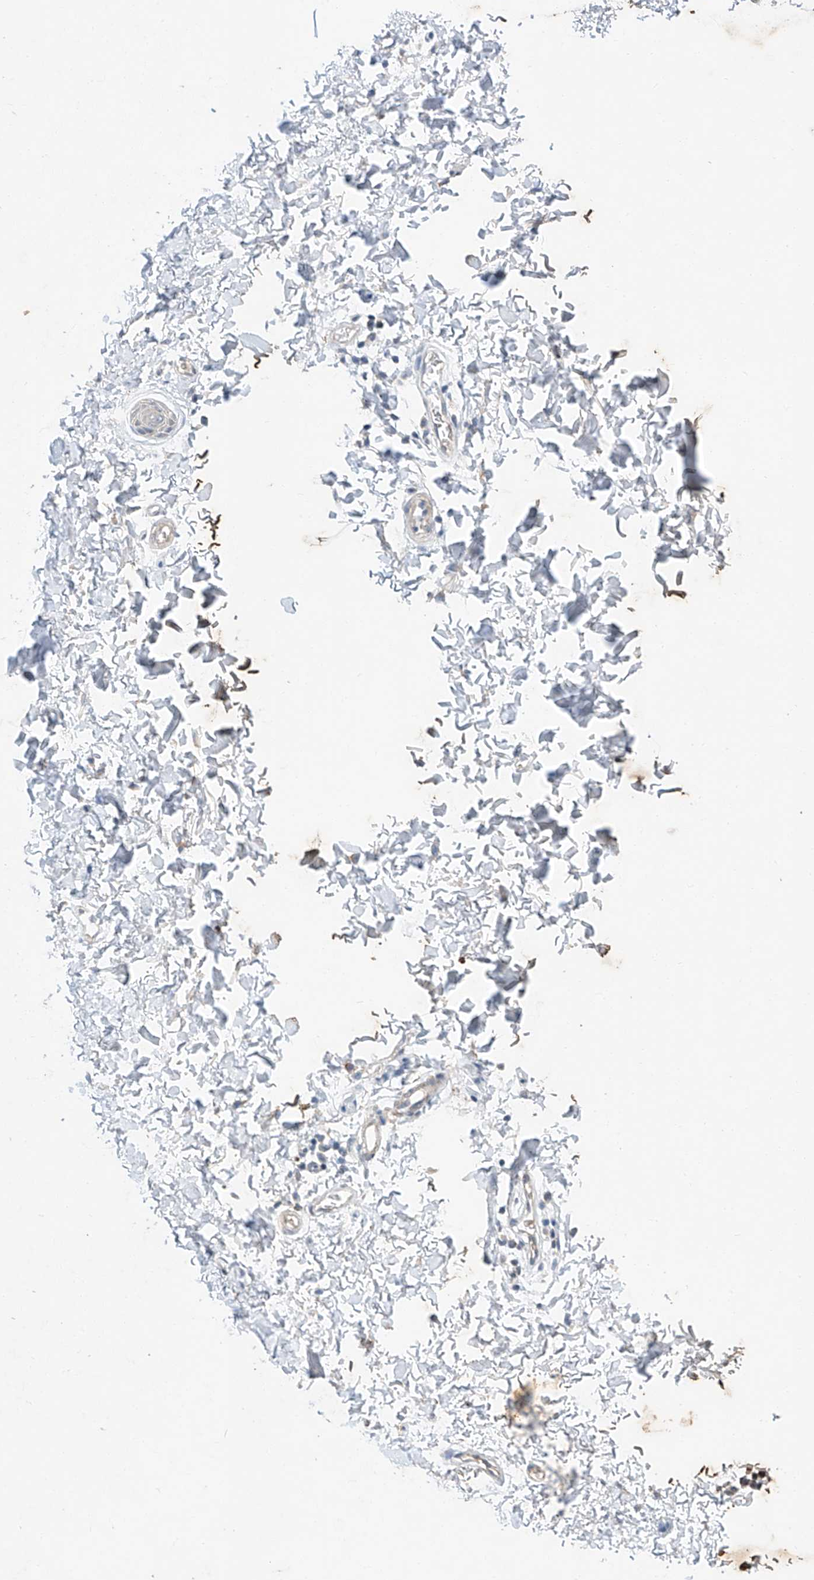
{"staining": {"intensity": "moderate", "quantity": "25%-75%", "location": "cytoplasmic/membranous"}, "tissue": "skin", "cell_type": "Epidermal cells", "image_type": "normal", "snomed": [{"axis": "morphology", "description": "Normal tissue, NOS"}, {"axis": "topography", "description": "Anal"}], "caption": "Skin stained with immunohistochemistry displays moderate cytoplasmic/membranous expression in about 25%-75% of epidermal cells.", "gene": "CTDP1", "patient": {"sex": "male", "age": 44}}